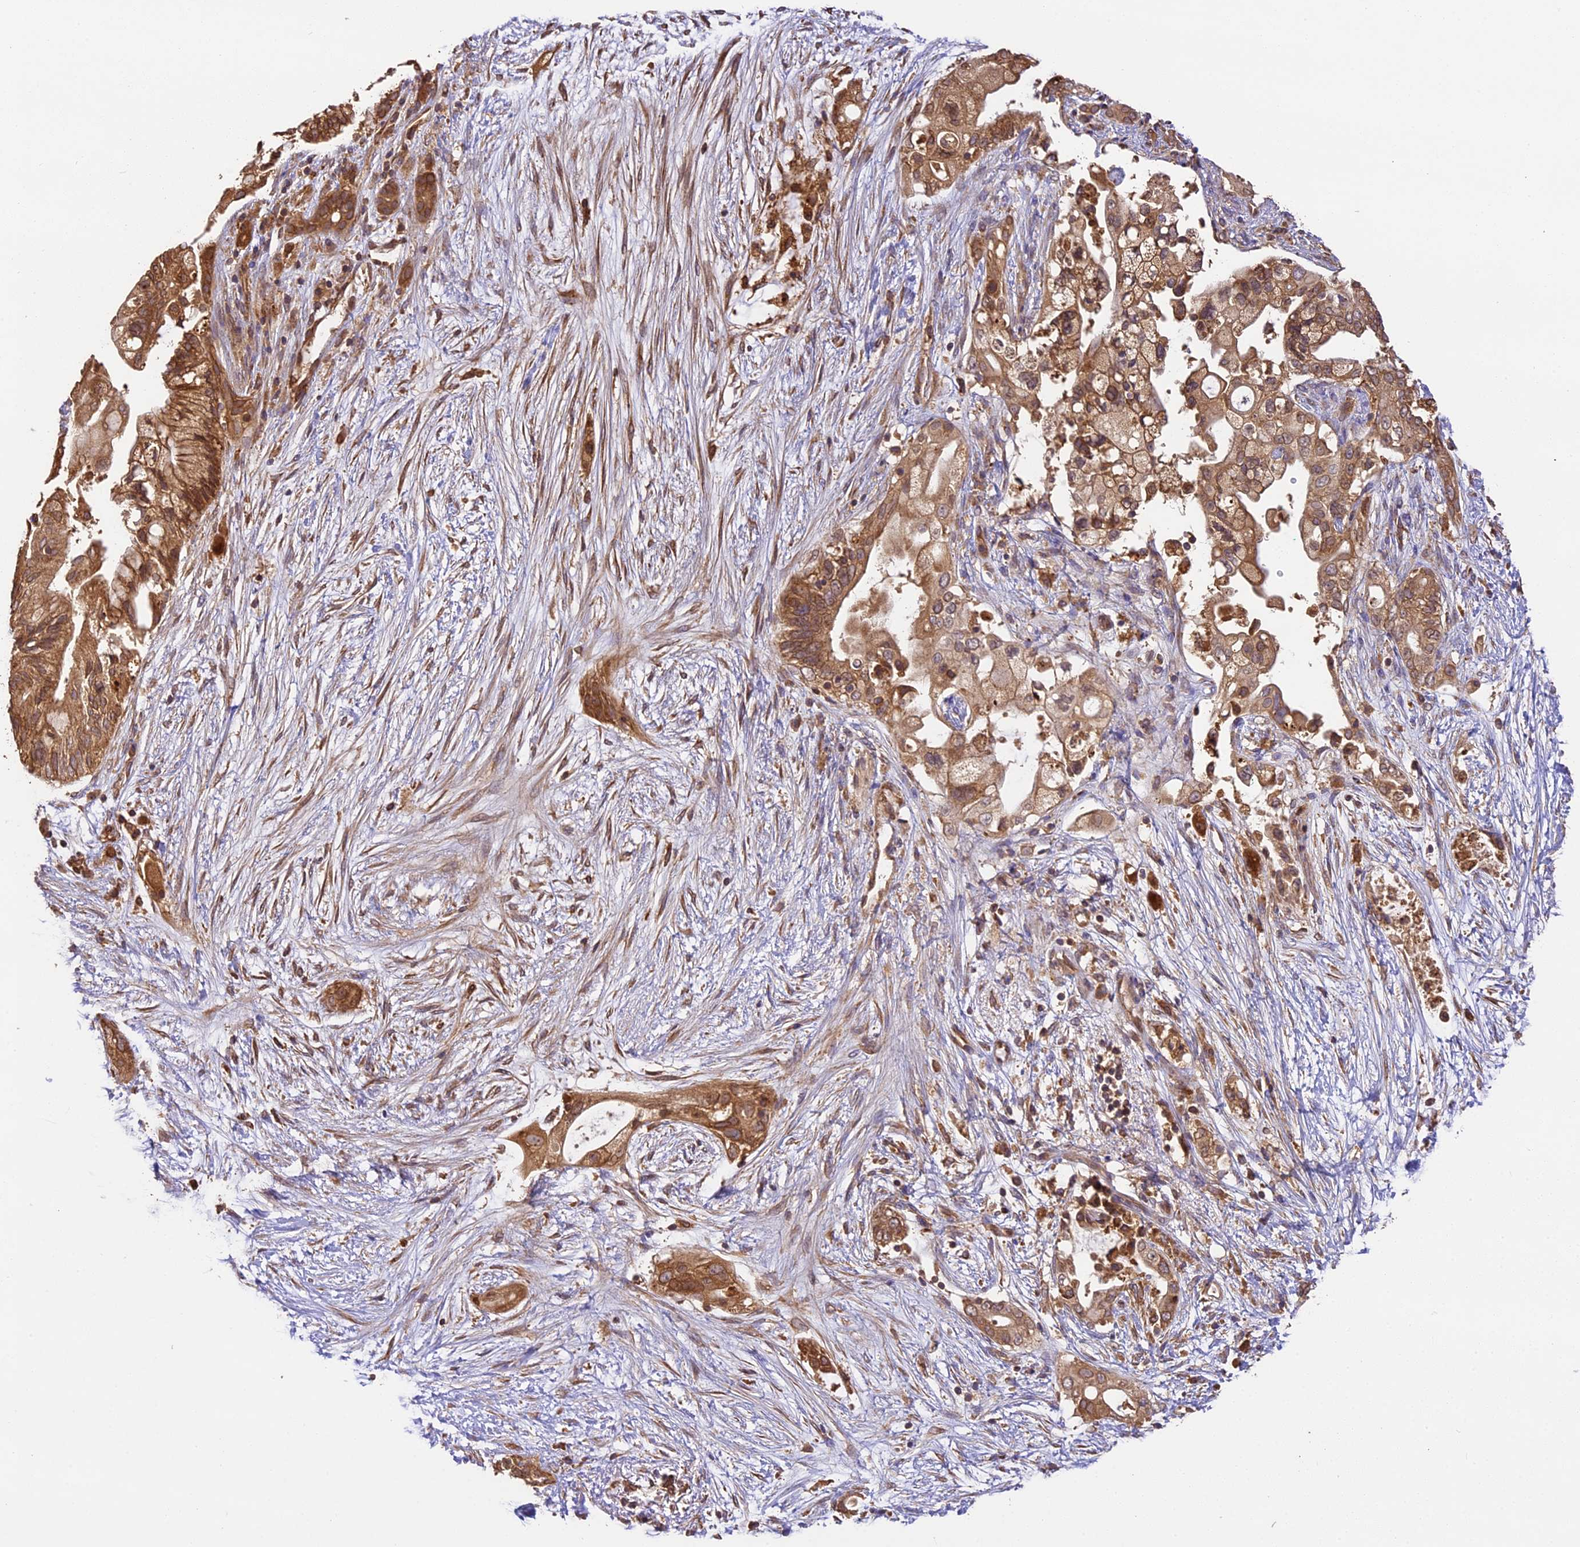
{"staining": {"intensity": "moderate", "quantity": ">75%", "location": "cytoplasmic/membranous"}, "tissue": "pancreatic cancer", "cell_type": "Tumor cells", "image_type": "cancer", "snomed": [{"axis": "morphology", "description": "Adenocarcinoma, NOS"}, {"axis": "topography", "description": "Pancreas"}], "caption": "Pancreatic cancer (adenocarcinoma) stained with DAB (3,3'-diaminobenzidine) IHC shows medium levels of moderate cytoplasmic/membranous staining in approximately >75% of tumor cells.", "gene": "BRAP", "patient": {"sex": "male", "age": 53}}